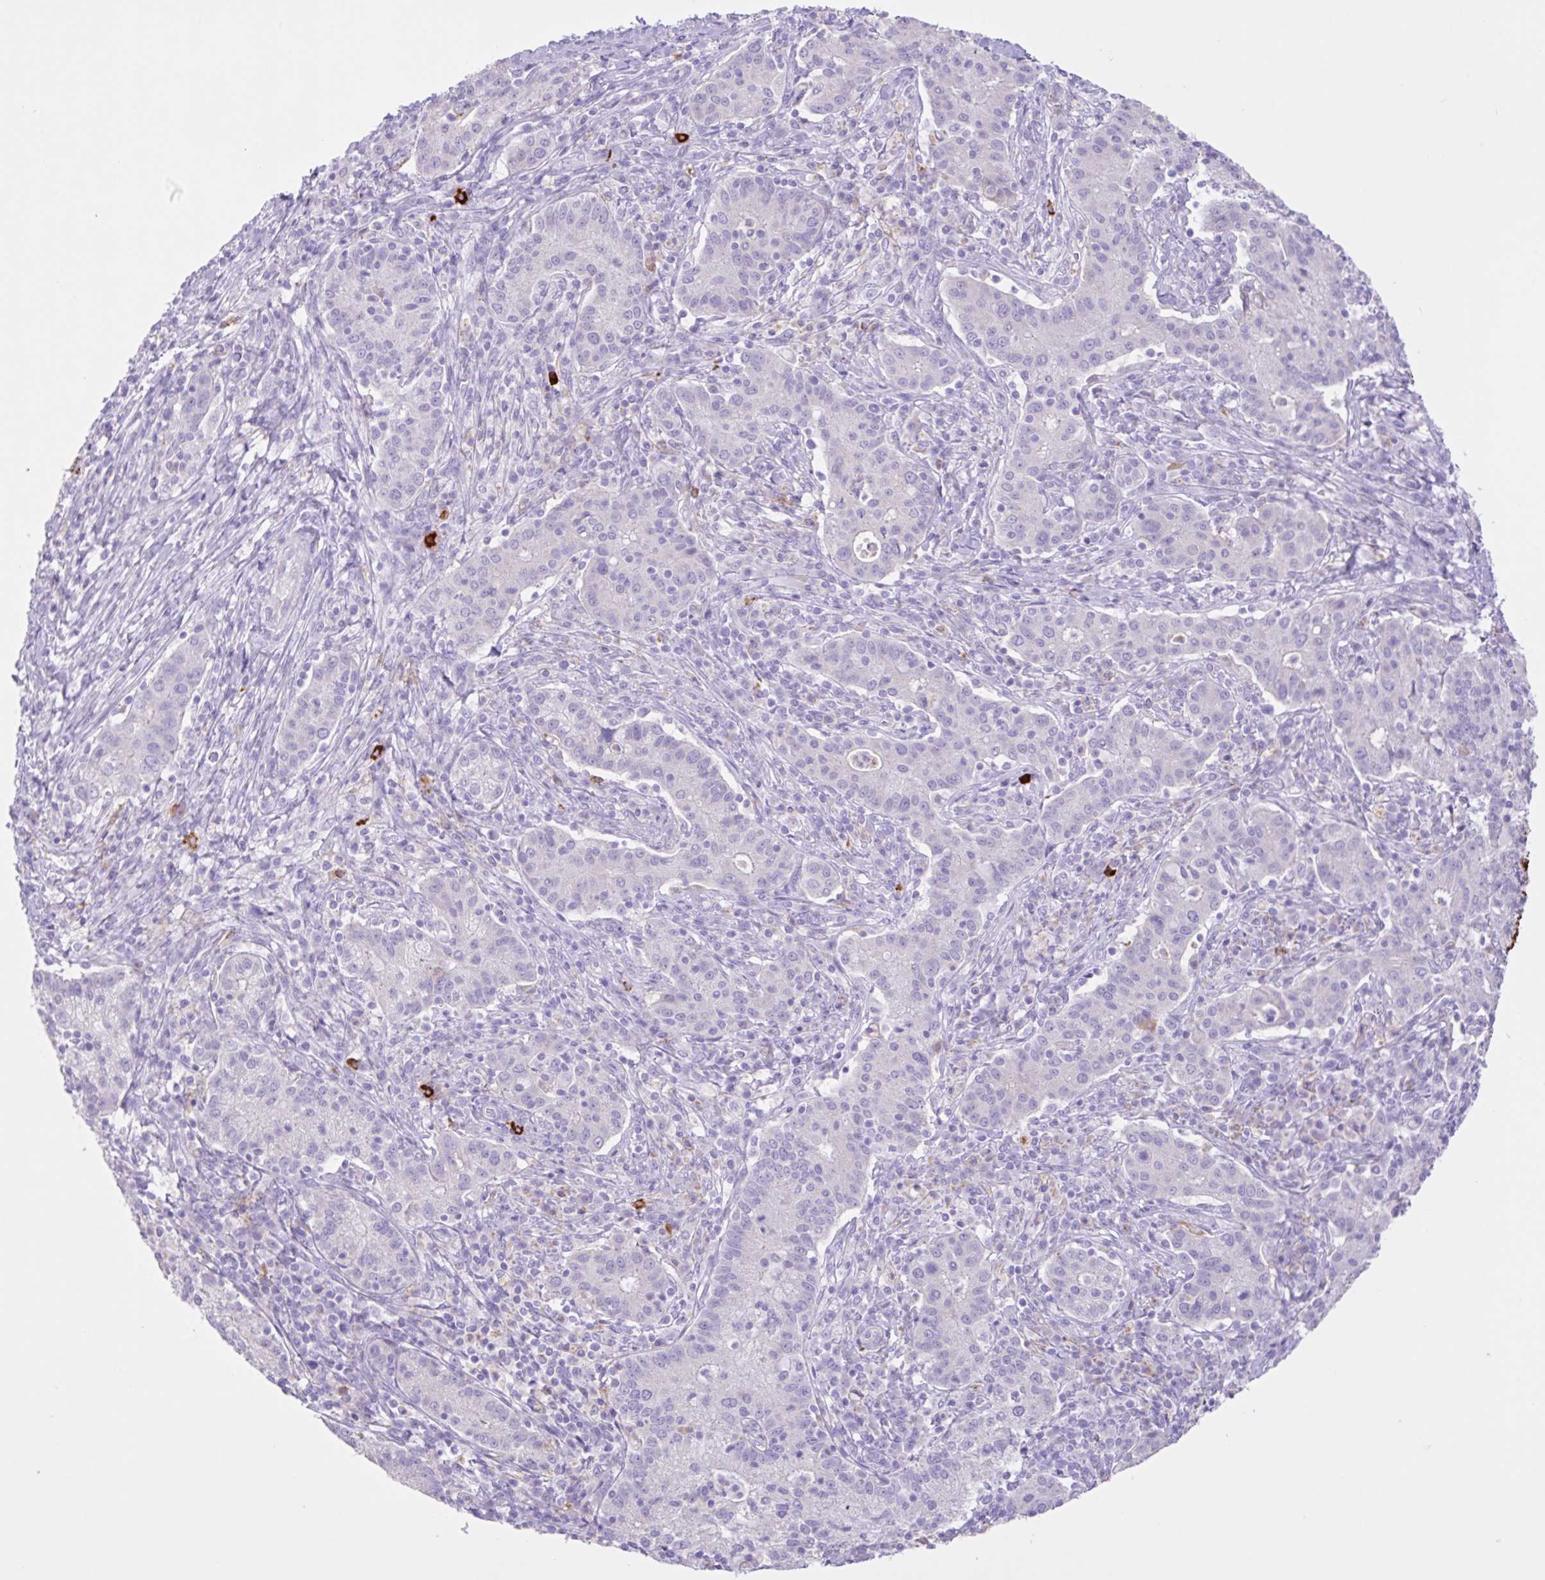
{"staining": {"intensity": "negative", "quantity": "none", "location": "none"}, "tissue": "cervical cancer", "cell_type": "Tumor cells", "image_type": "cancer", "snomed": [{"axis": "morphology", "description": "Normal tissue, NOS"}, {"axis": "morphology", "description": "Adenocarcinoma, NOS"}, {"axis": "topography", "description": "Cervix"}], "caption": "Tumor cells show no significant protein staining in cervical cancer.", "gene": "CST11", "patient": {"sex": "female", "age": 44}}